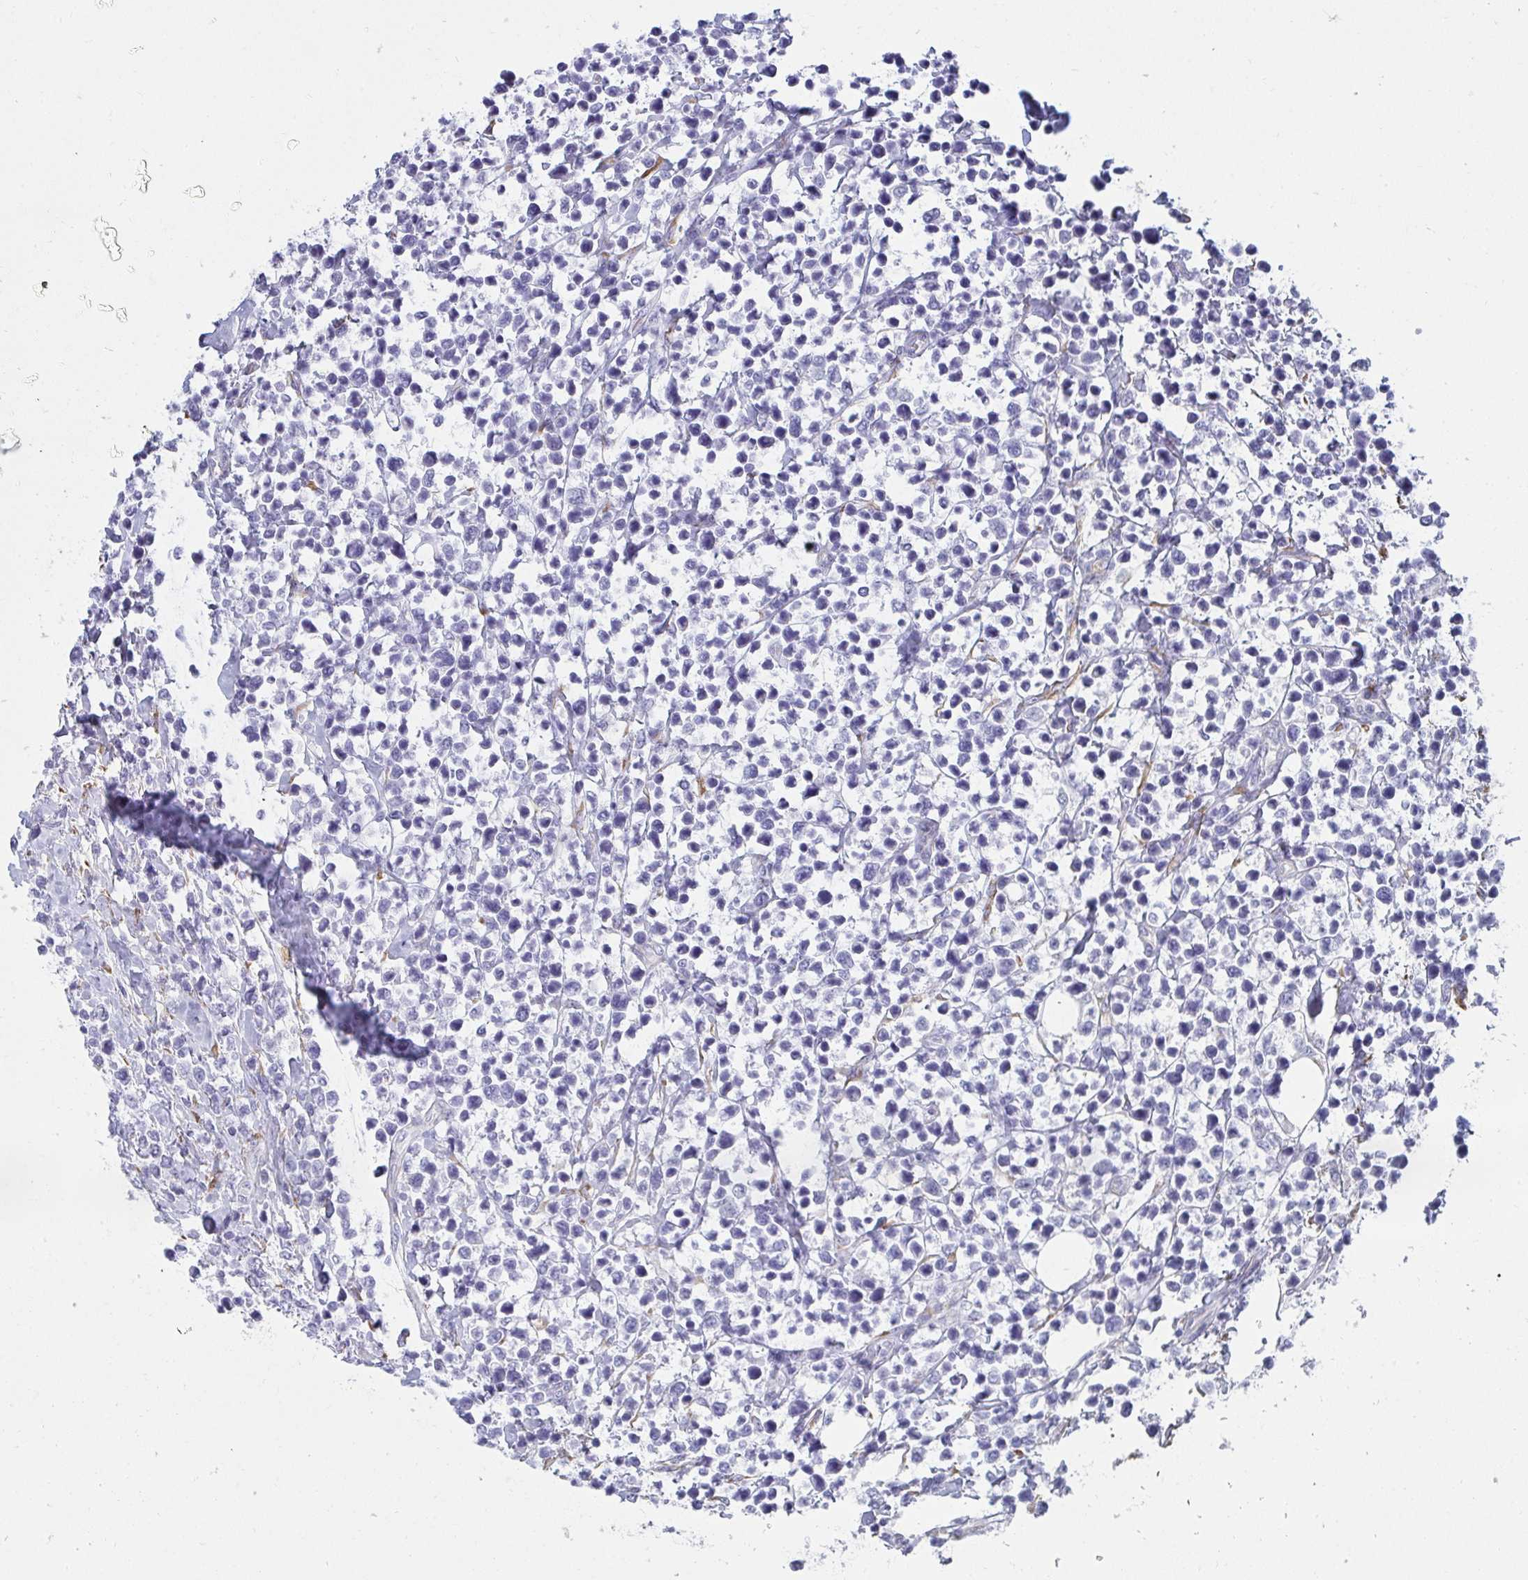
{"staining": {"intensity": "negative", "quantity": "none", "location": "none"}, "tissue": "lymphoma", "cell_type": "Tumor cells", "image_type": "cancer", "snomed": [{"axis": "morphology", "description": "Malignant lymphoma, non-Hodgkin's type, High grade"}, {"axis": "topography", "description": "Soft tissue"}], "caption": "IHC of human lymphoma reveals no staining in tumor cells. (Stains: DAB immunohistochemistry with hematoxylin counter stain, Microscopy: brightfield microscopy at high magnification).", "gene": "SHROOM1", "patient": {"sex": "female", "age": 56}}